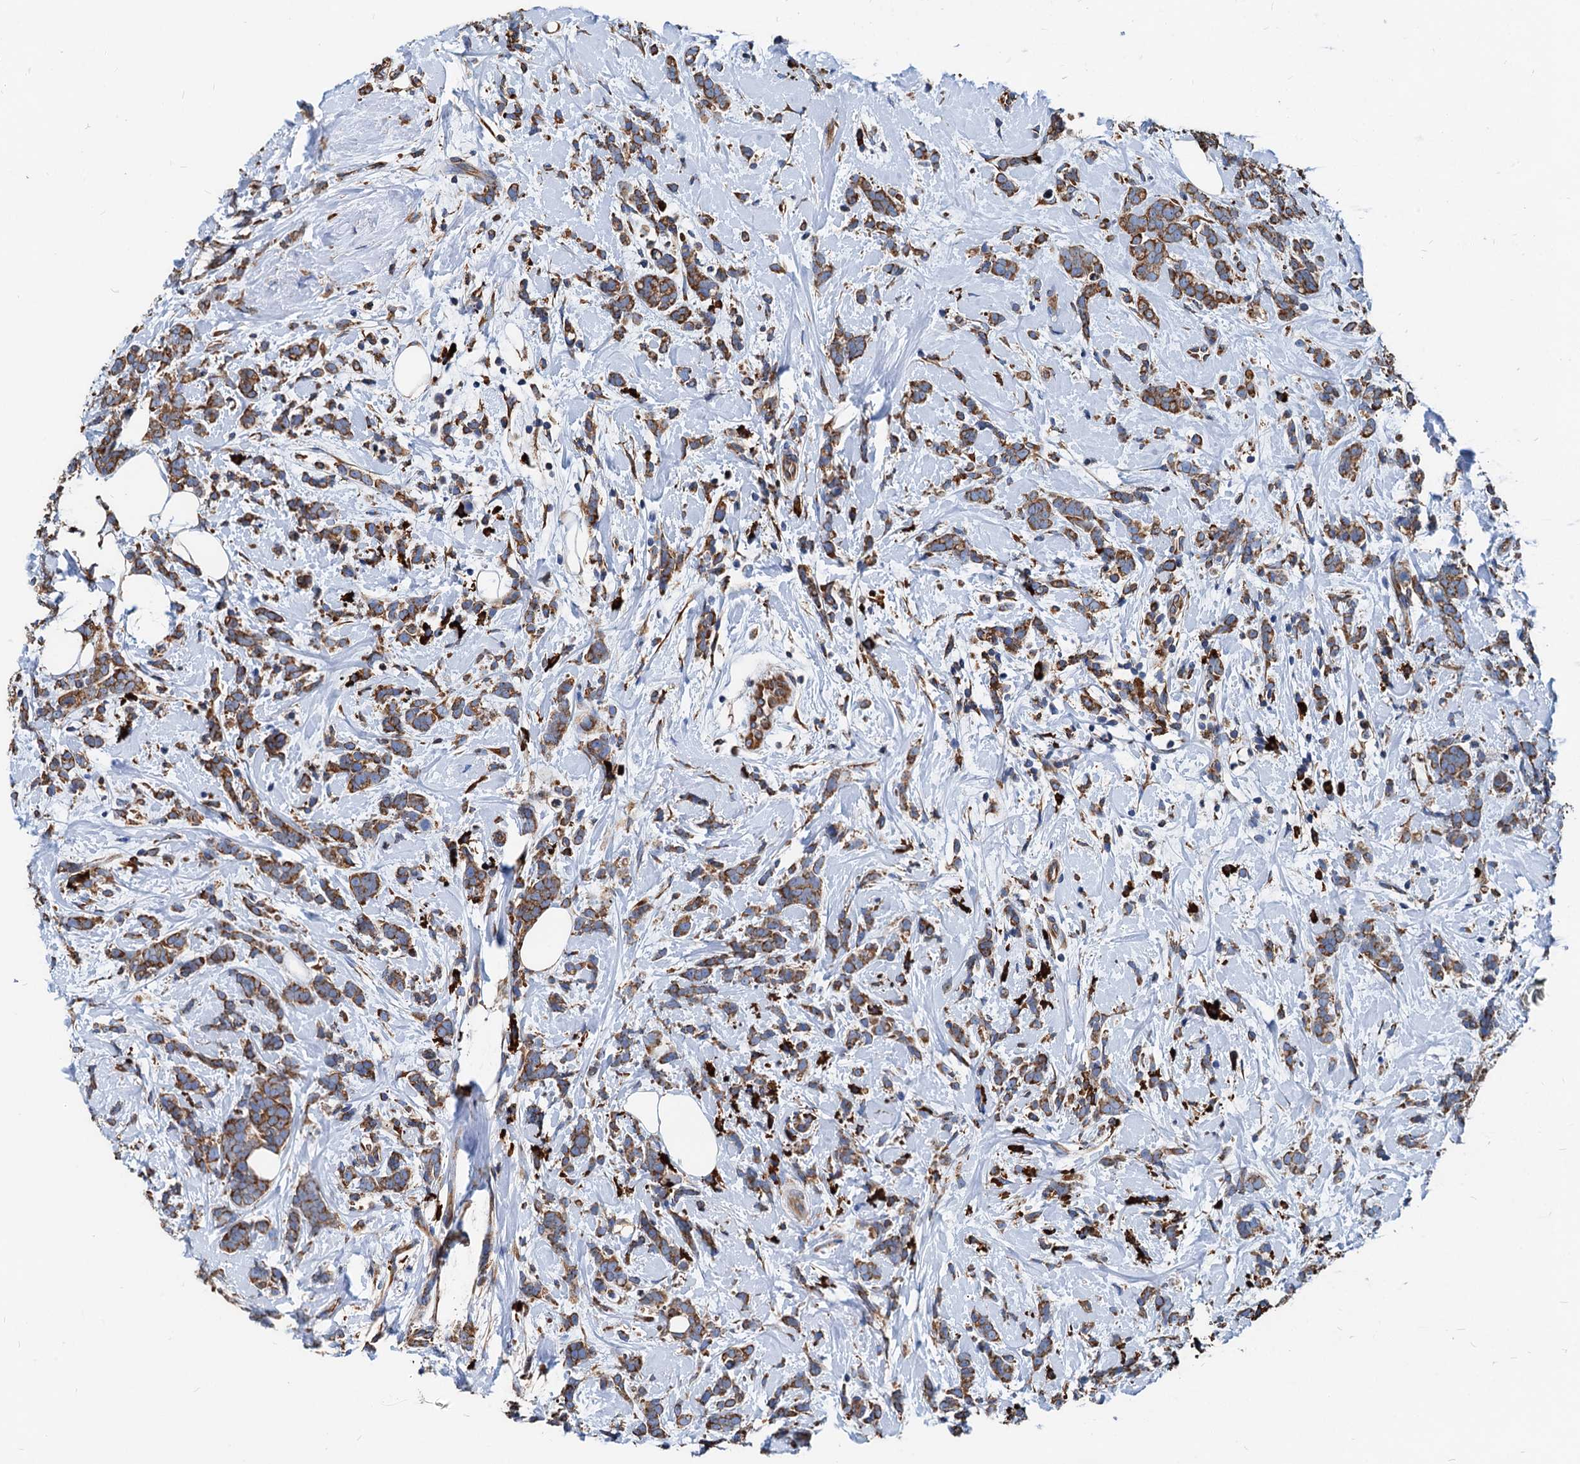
{"staining": {"intensity": "moderate", "quantity": ">75%", "location": "cytoplasmic/membranous"}, "tissue": "breast cancer", "cell_type": "Tumor cells", "image_type": "cancer", "snomed": [{"axis": "morphology", "description": "Lobular carcinoma"}, {"axis": "topography", "description": "Breast"}], "caption": "Breast lobular carcinoma stained with a brown dye demonstrates moderate cytoplasmic/membranous positive staining in approximately >75% of tumor cells.", "gene": "HSPA5", "patient": {"sex": "female", "age": 58}}